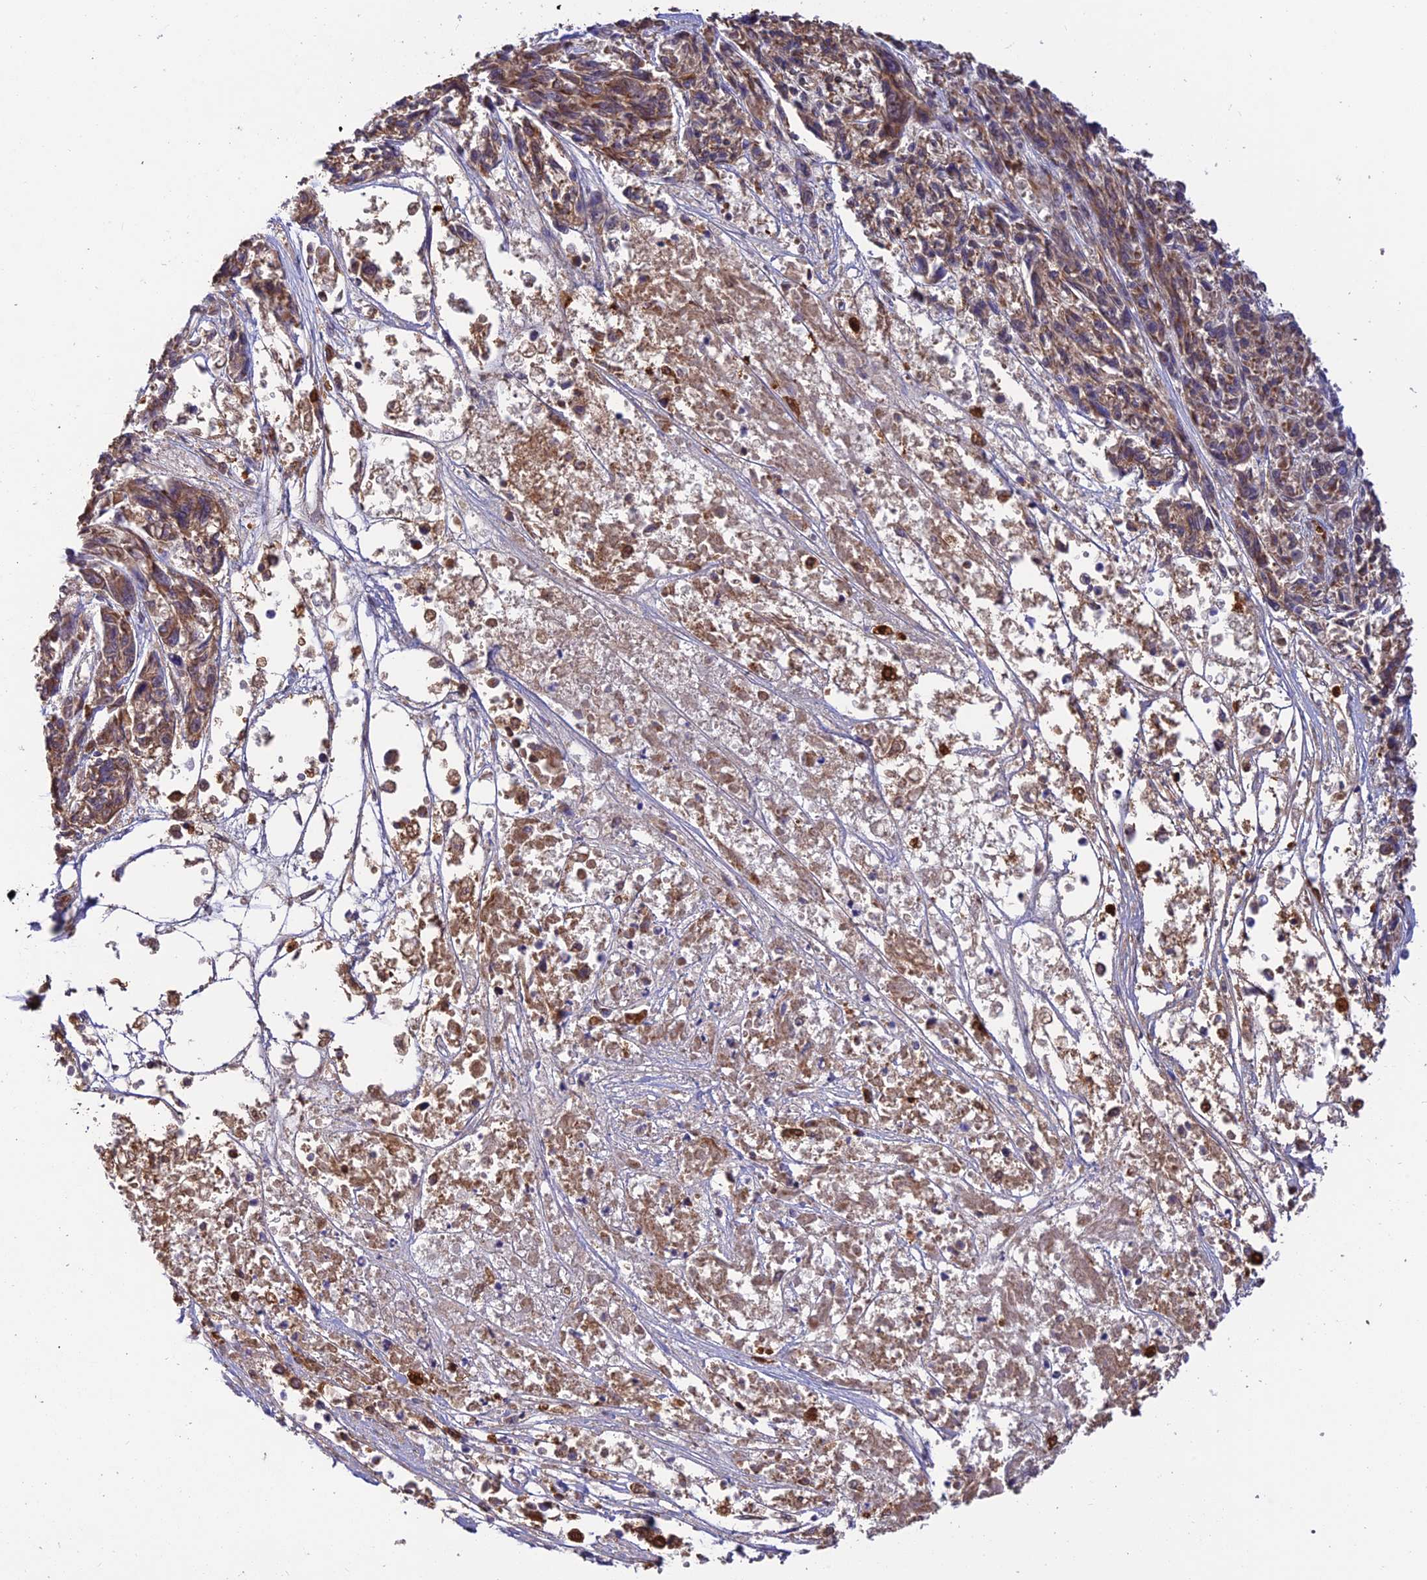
{"staining": {"intensity": "moderate", "quantity": ">75%", "location": "cytoplasmic/membranous"}, "tissue": "melanoma", "cell_type": "Tumor cells", "image_type": "cancer", "snomed": [{"axis": "morphology", "description": "Malignant melanoma, NOS"}, {"axis": "topography", "description": "Skin"}], "caption": "Immunohistochemistry image of neoplastic tissue: malignant melanoma stained using immunohistochemistry (IHC) reveals medium levels of moderate protein expression localized specifically in the cytoplasmic/membranous of tumor cells, appearing as a cytoplasmic/membranous brown color.", "gene": "MNS1", "patient": {"sex": "male", "age": 53}}